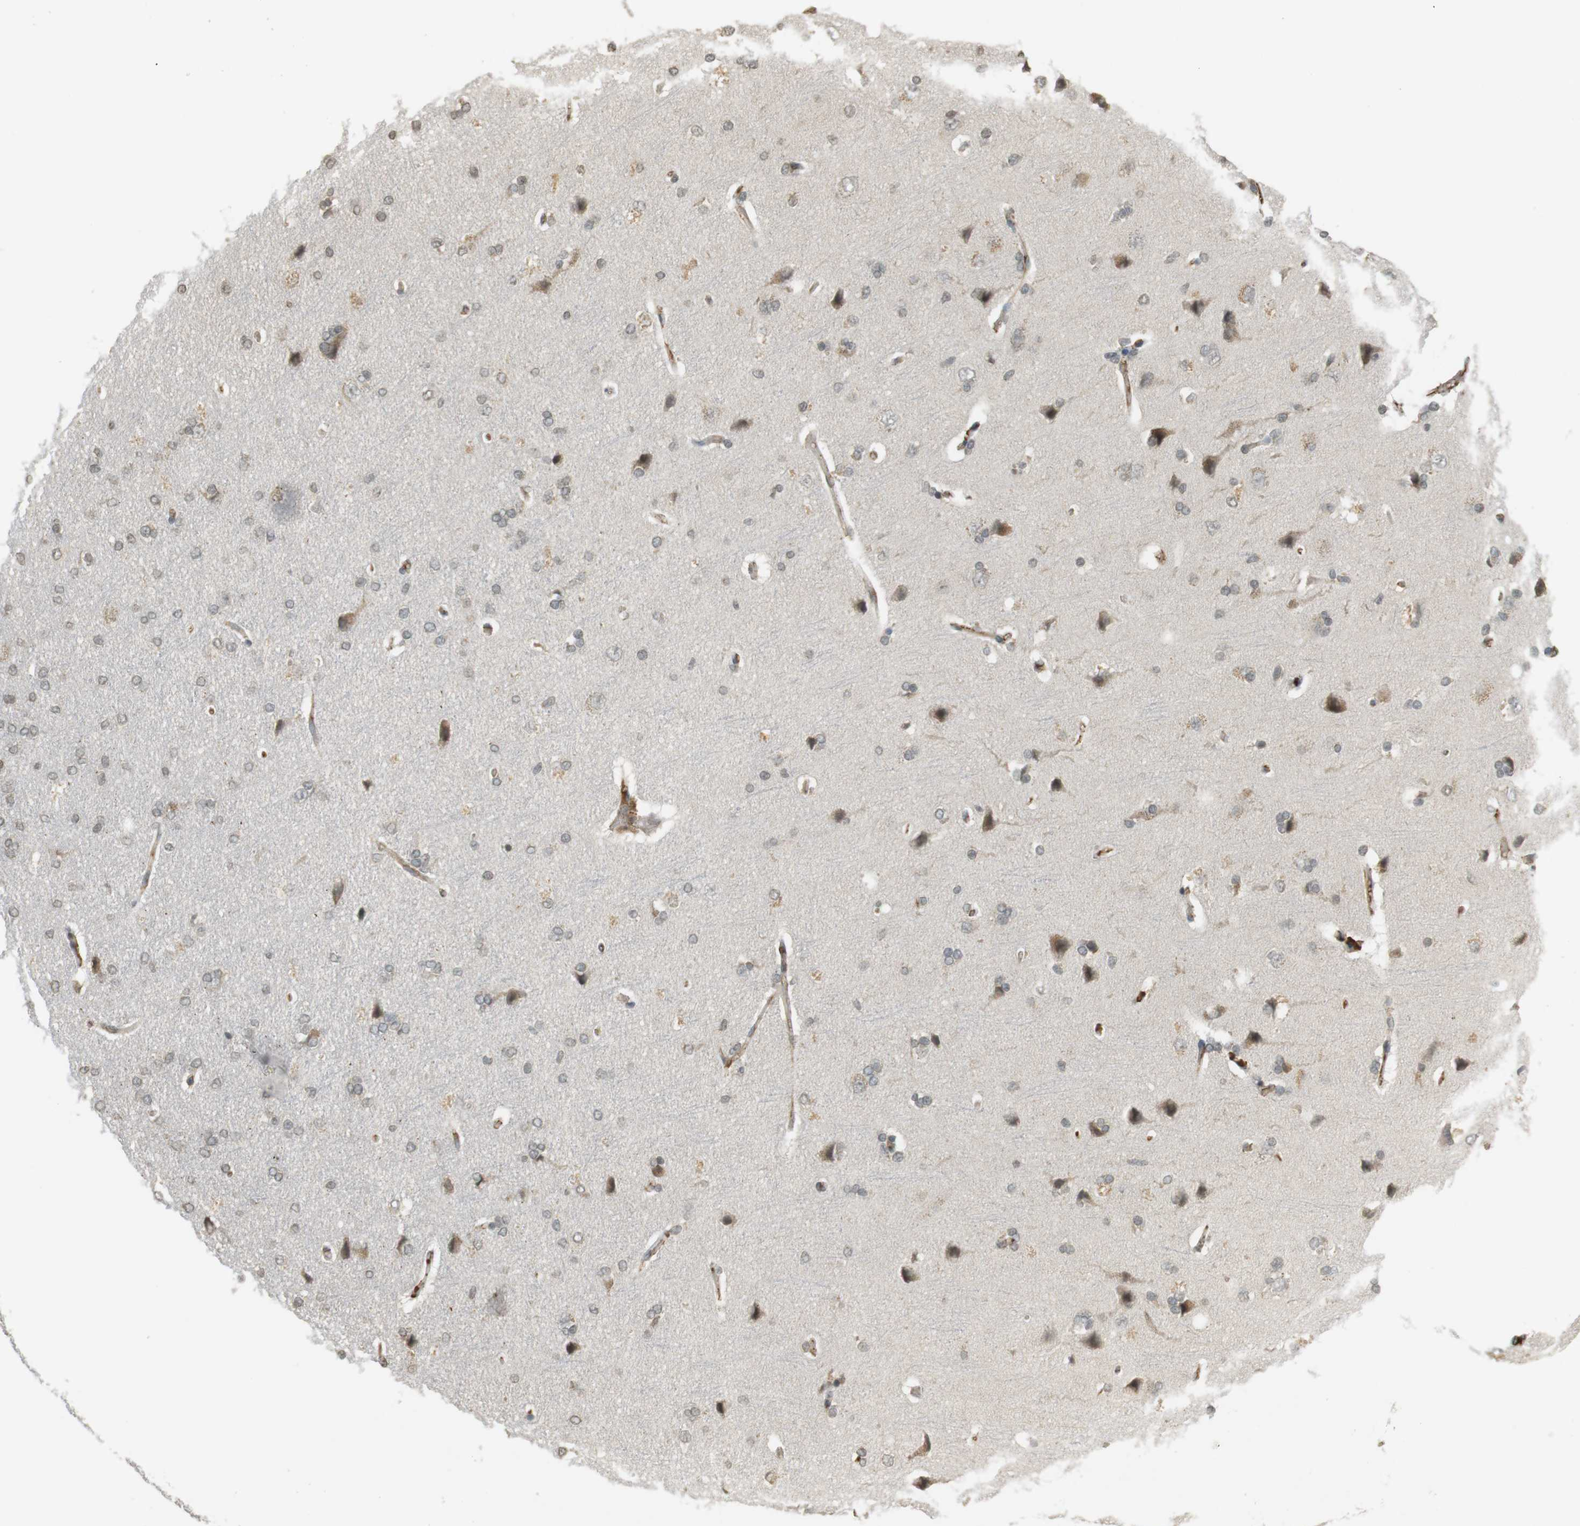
{"staining": {"intensity": "weak", "quantity": "25%-75%", "location": "cytoplasmic/membranous"}, "tissue": "cerebral cortex", "cell_type": "Endothelial cells", "image_type": "normal", "snomed": [{"axis": "morphology", "description": "Normal tissue, NOS"}, {"axis": "topography", "description": "Cerebral cortex"}], "caption": "The immunohistochemical stain labels weak cytoplasmic/membranous positivity in endothelial cells of normal cerebral cortex.", "gene": "SRR", "patient": {"sex": "male", "age": 62}}